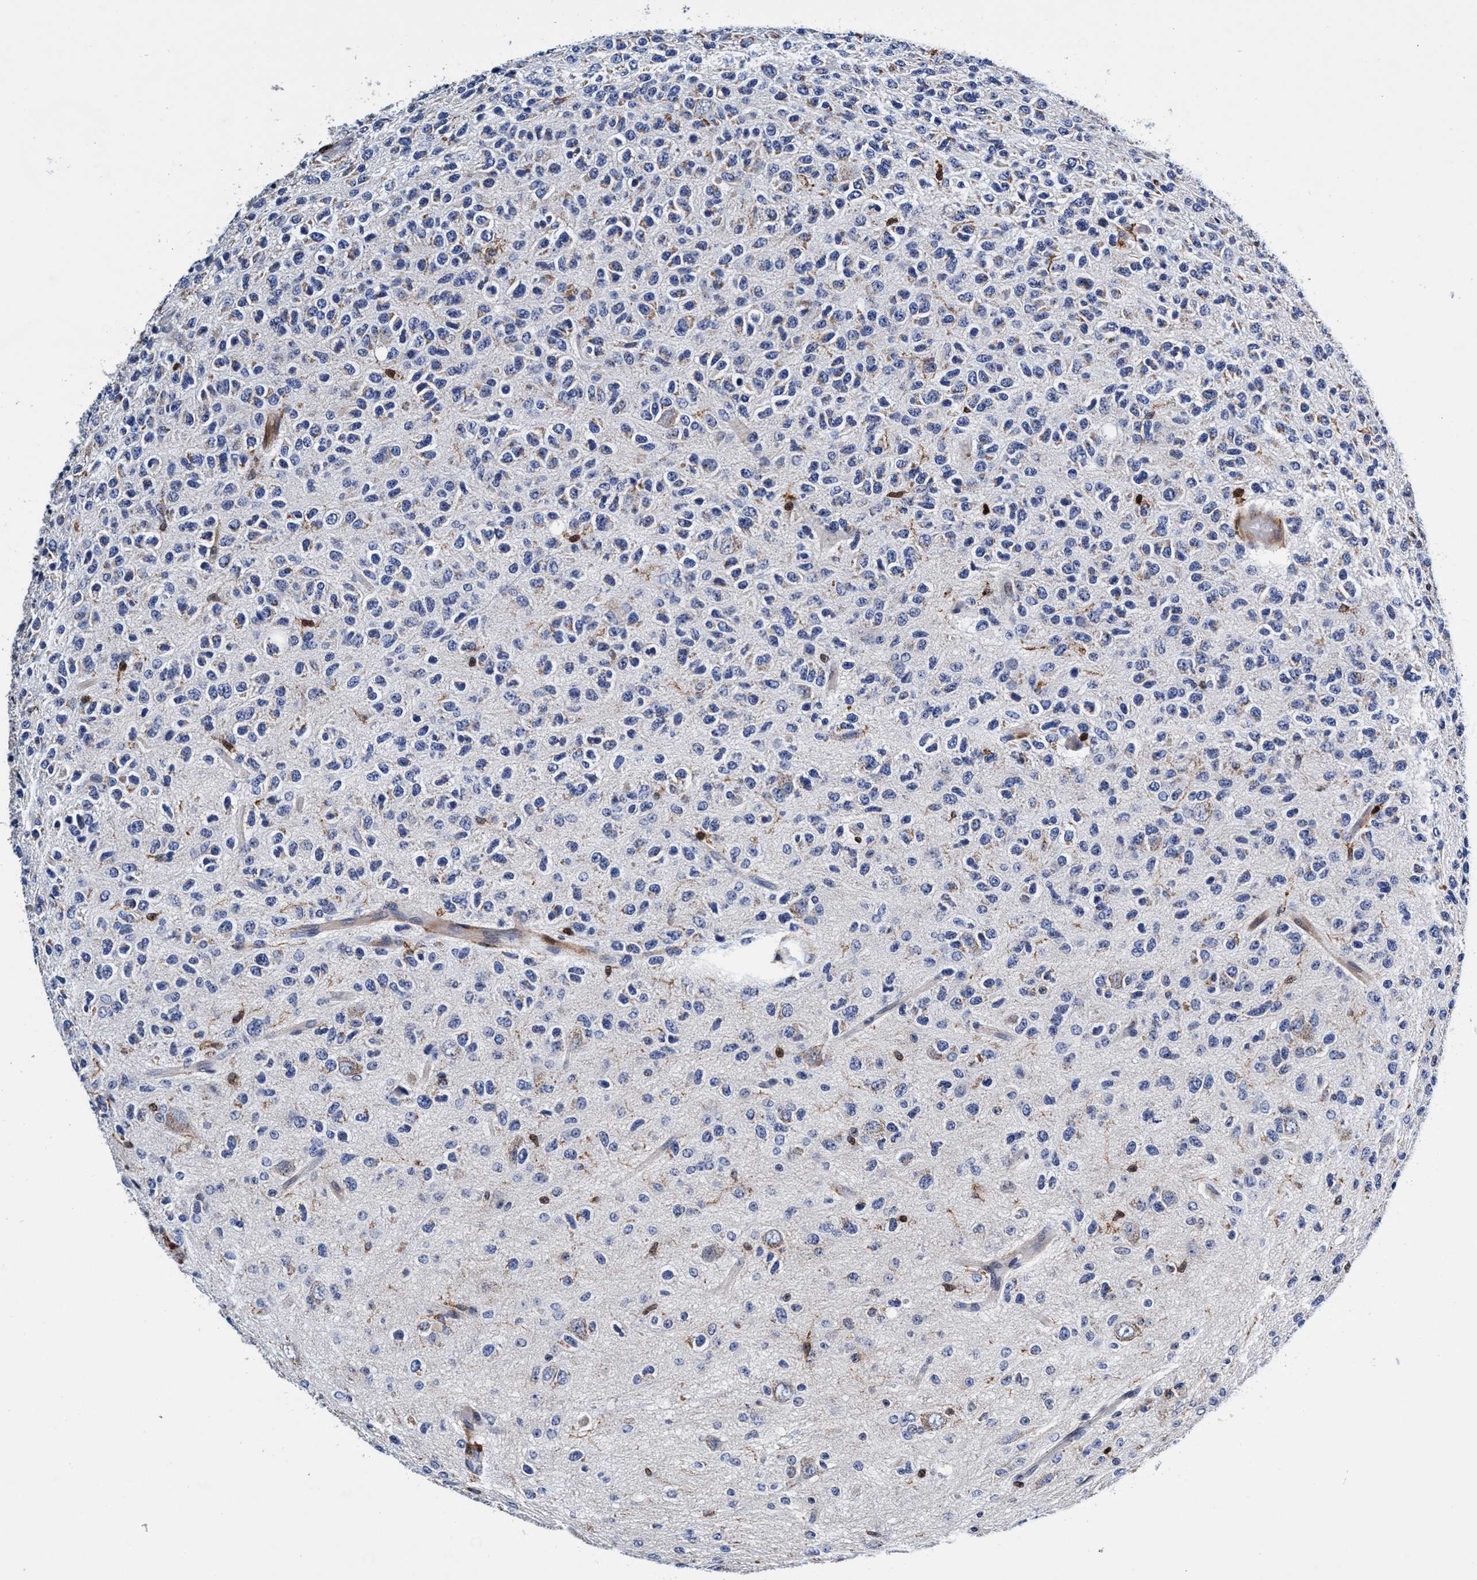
{"staining": {"intensity": "negative", "quantity": "none", "location": "none"}, "tissue": "glioma", "cell_type": "Tumor cells", "image_type": "cancer", "snomed": [{"axis": "morphology", "description": "Glioma, malignant, High grade"}, {"axis": "topography", "description": "pancreas cauda"}], "caption": "This is an immunohistochemistry photomicrograph of glioma. There is no expression in tumor cells.", "gene": "UBALD2", "patient": {"sex": "male", "age": 60}}